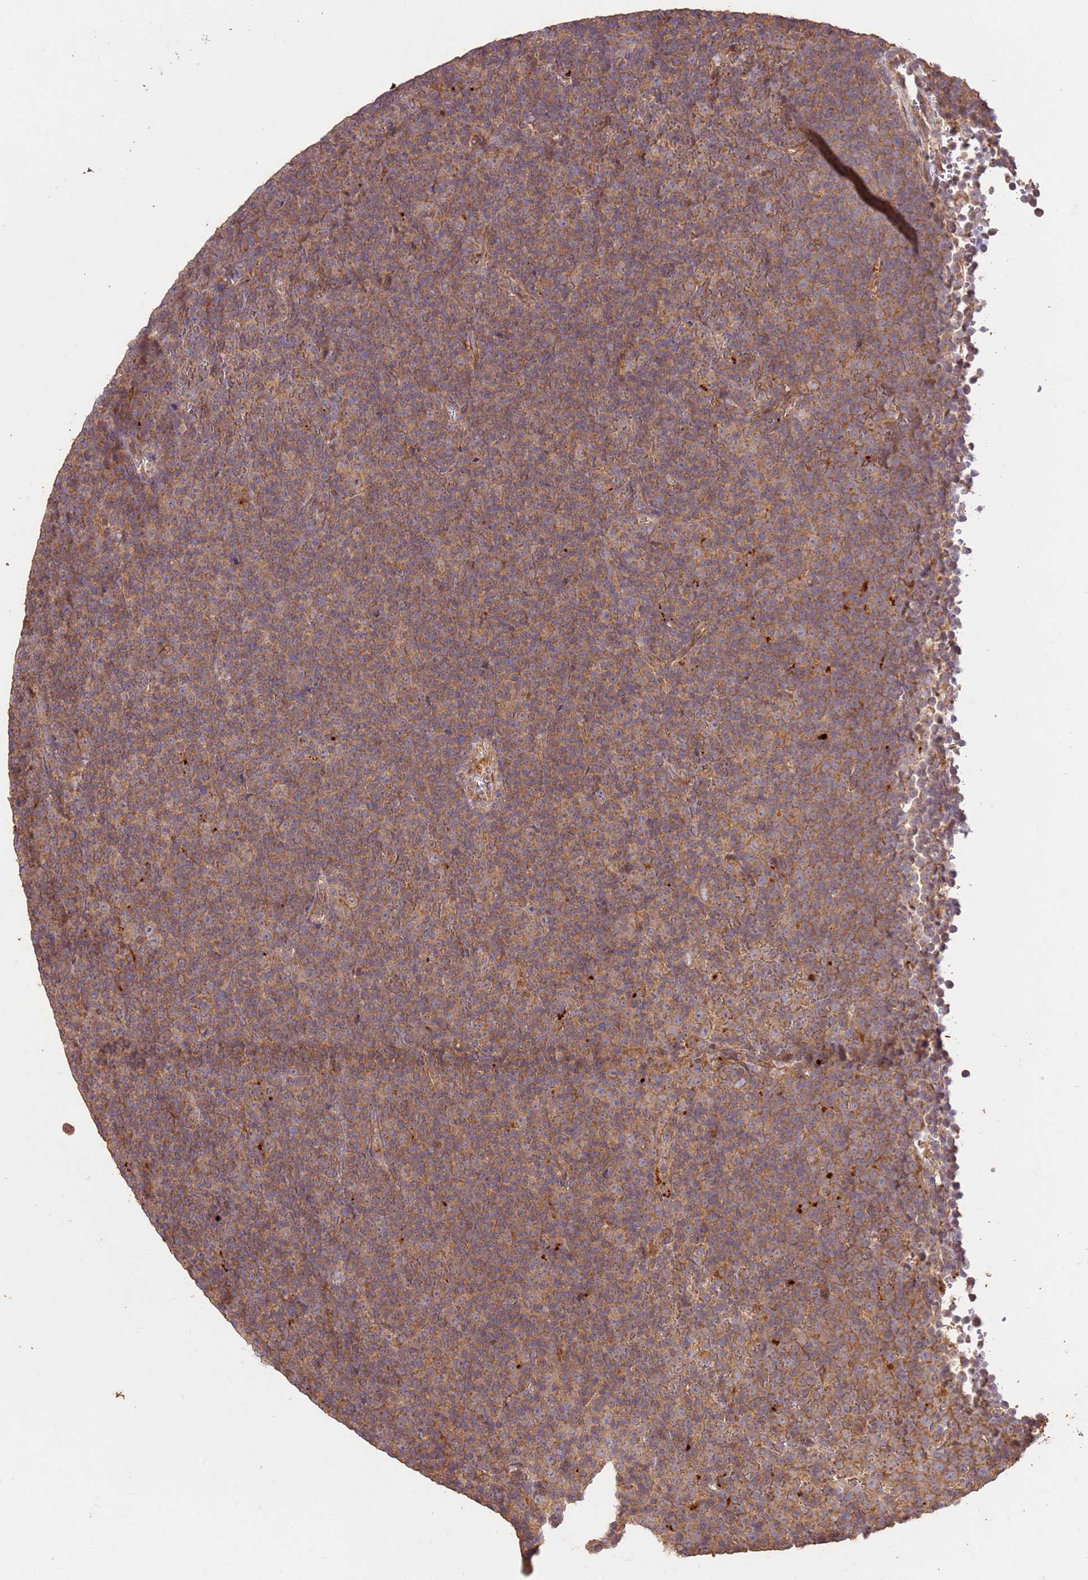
{"staining": {"intensity": "moderate", "quantity": ">75%", "location": "cytoplasmic/membranous"}, "tissue": "lymphoma", "cell_type": "Tumor cells", "image_type": "cancer", "snomed": [{"axis": "morphology", "description": "Malignant lymphoma, non-Hodgkin's type, Low grade"}, {"axis": "topography", "description": "Lymph node"}], "caption": "A micrograph of human lymphoma stained for a protein demonstrates moderate cytoplasmic/membranous brown staining in tumor cells. The staining was performed using DAB (3,3'-diaminobenzidine) to visualize the protein expression in brown, while the nuclei were stained in blue with hematoxylin (Magnification: 20x).", "gene": "LRRC28", "patient": {"sex": "female", "age": 67}}